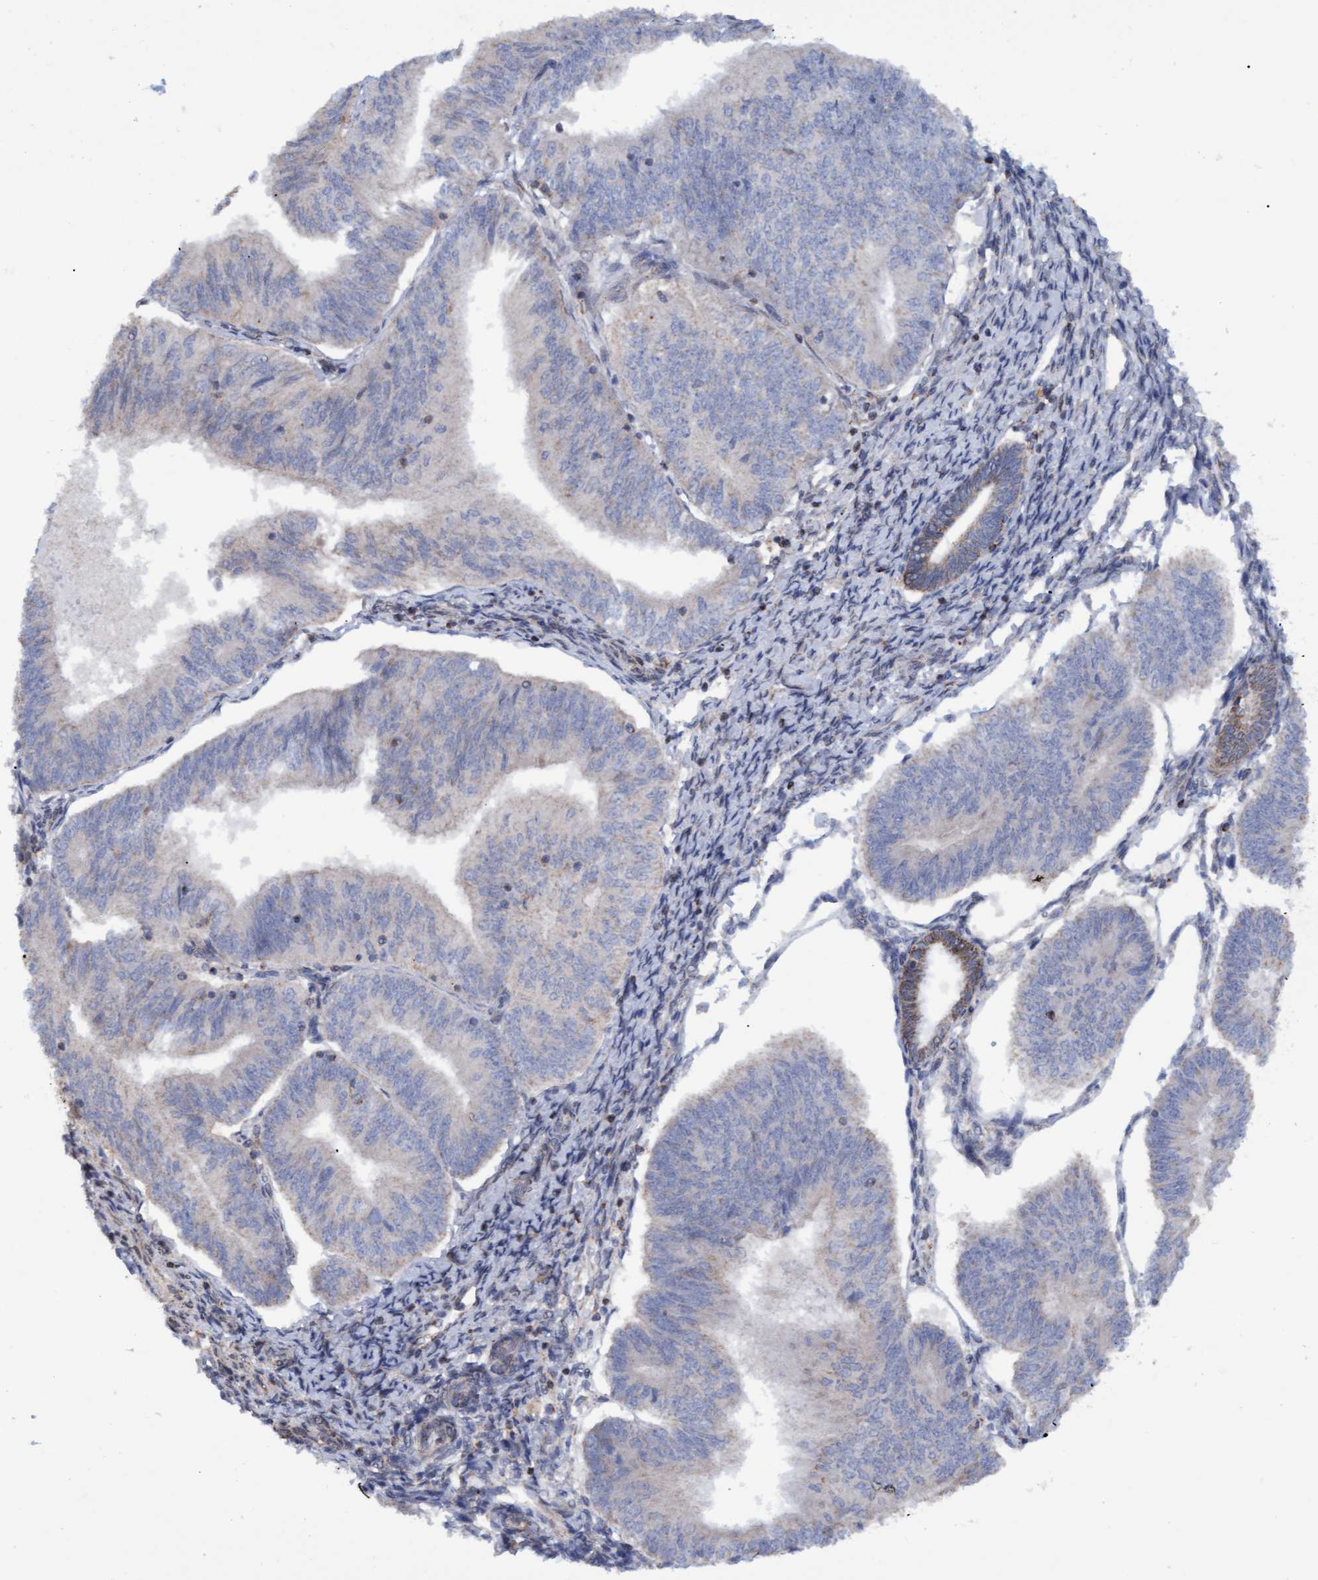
{"staining": {"intensity": "weak", "quantity": "<25%", "location": "cytoplasmic/membranous"}, "tissue": "endometrial cancer", "cell_type": "Tumor cells", "image_type": "cancer", "snomed": [{"axis": "morphology", "description": "Adenocarcinoma, NOS"}, {"axis": "topography", "description": "Endometrium"}], "caption": "IHC of human endometrial cancer exhibits no expression in tumor cells.", "gene": "MGLL", "patient": {"sex": "female", "age": 58}}